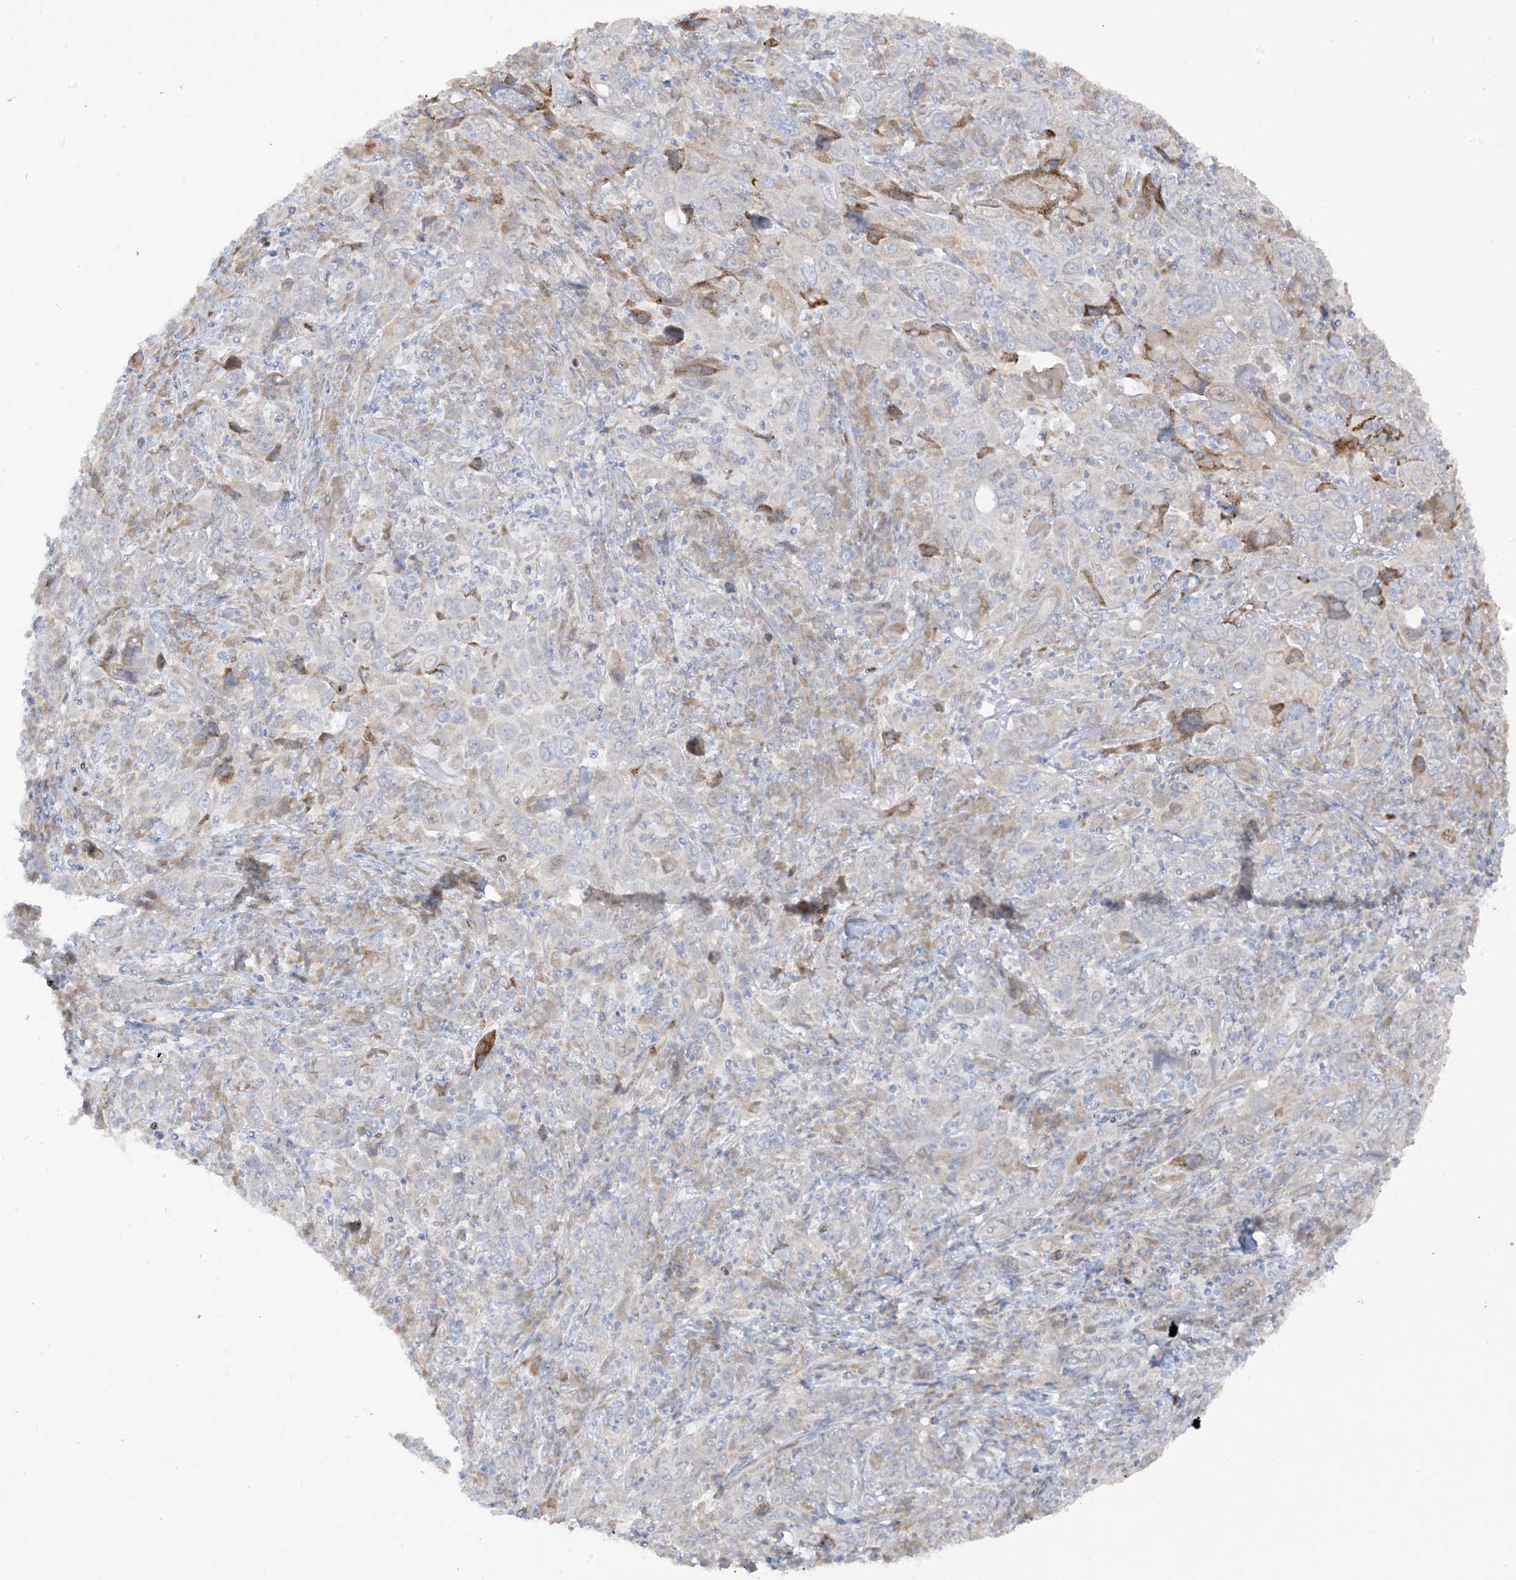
{"staining": {"intensity": "negative", "quantity": "none", "location": "none"}, "tissue": "cervical cancer", "cell_type": "Tumor cells", "image_type": "cancer", "snomed": [{"axis": "morphology", "description": "Squamous cell carcinoma, NOS"}, {"axis": "topography", "description": "Cervix"}], "caption": "Histopathology image shows no significant protein expression in tumor cells of cervical cancer (squamous cell carcinoma).", "gene": "LOXL3", "patient": {"sex": "female", "age": 46}}